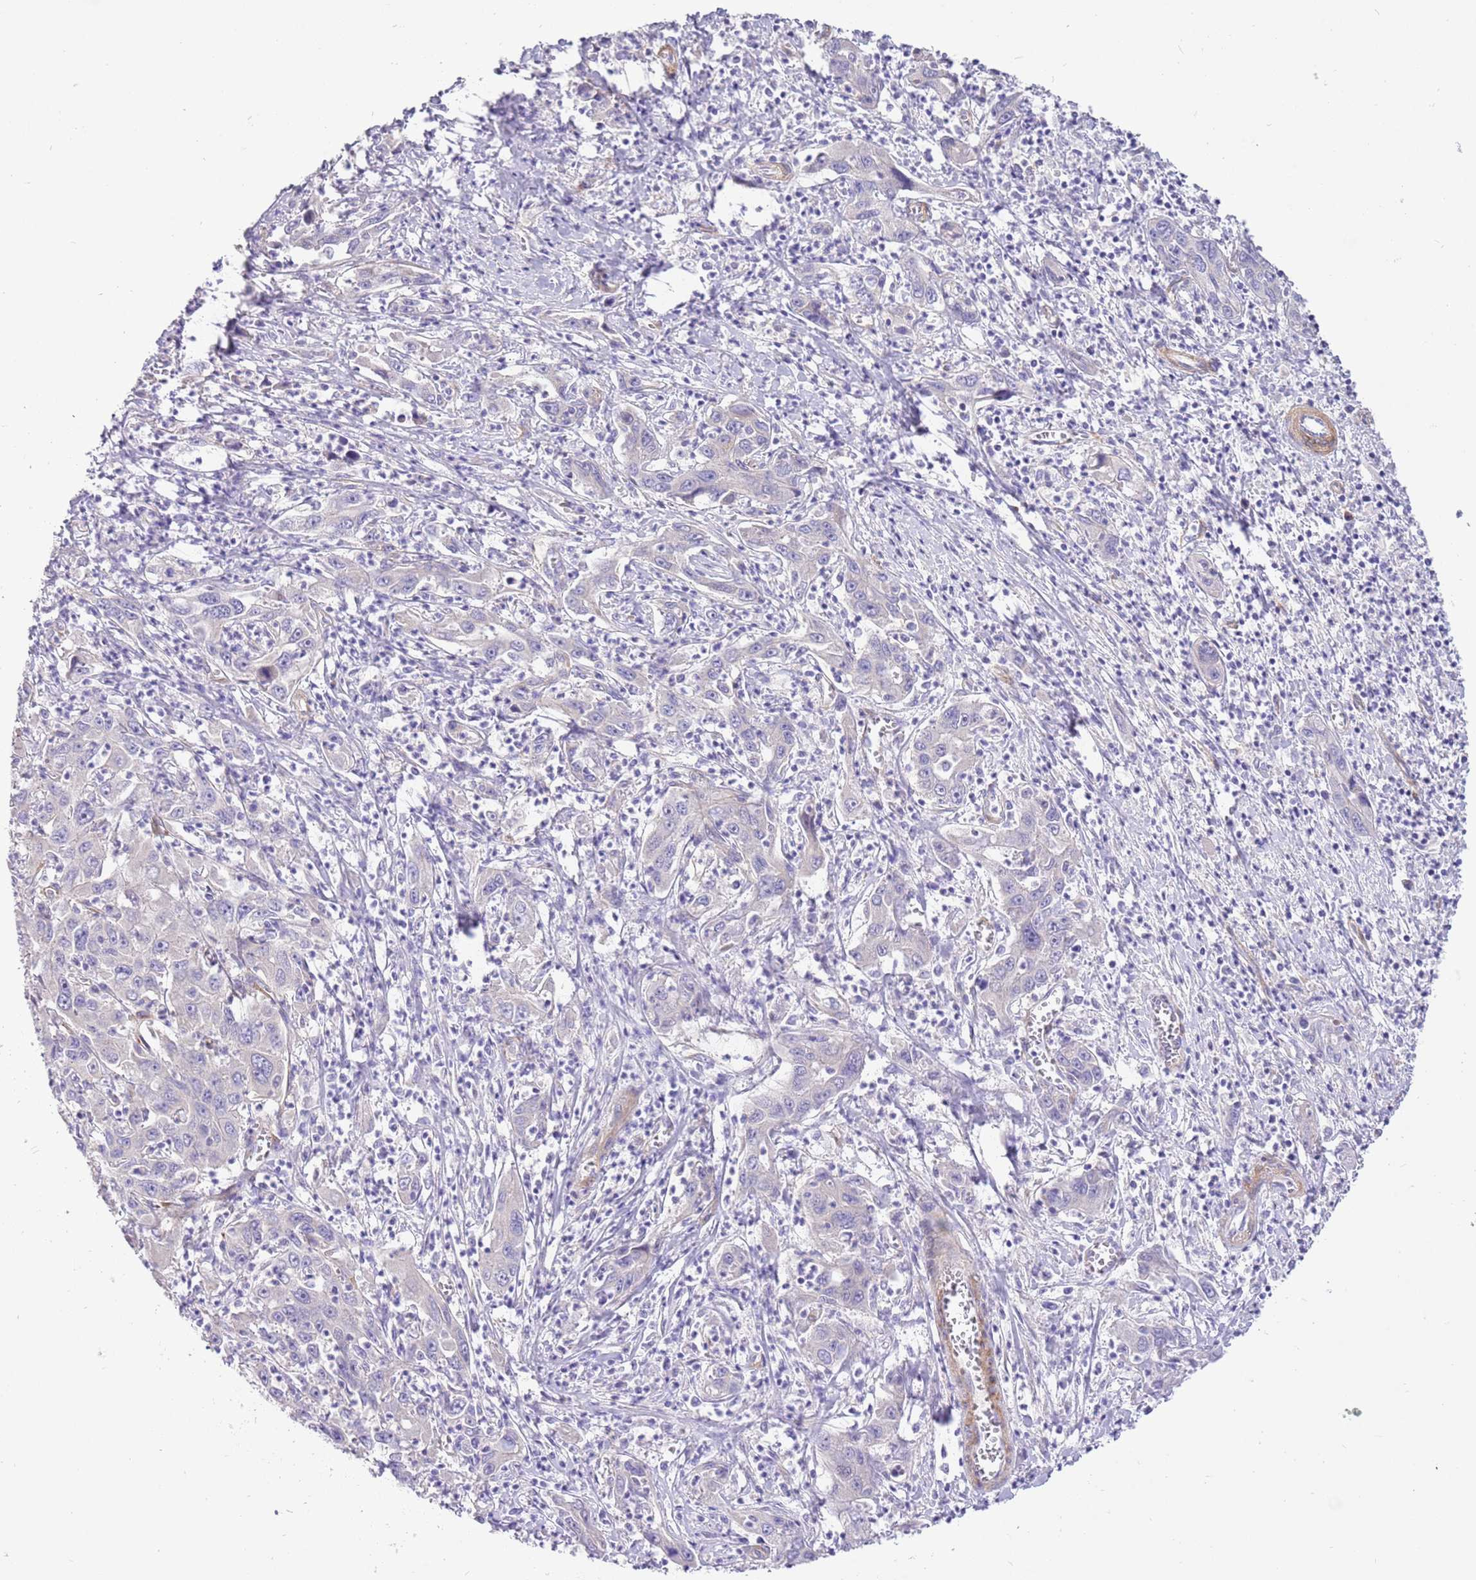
{"staining": {"intensity": "negative", "quantity": "none", "location": "none"}, "tissue": "liver cancer", "cell_type": "Tumor cells", "image_type": "cancer", "snomed": [{"axis": "morphology", "description": "Carcinoma, Hepatocellular, NOS"}, {"axis": "topography", "description": "Liver"}], "caption": "Liver cancer (hepatocellular carcinoma) was stained to show a protein in brown. There is no significant positivity in tumor cells.", "gene": "SERINC3", "patient": {"sex": "male", "age": 63}}